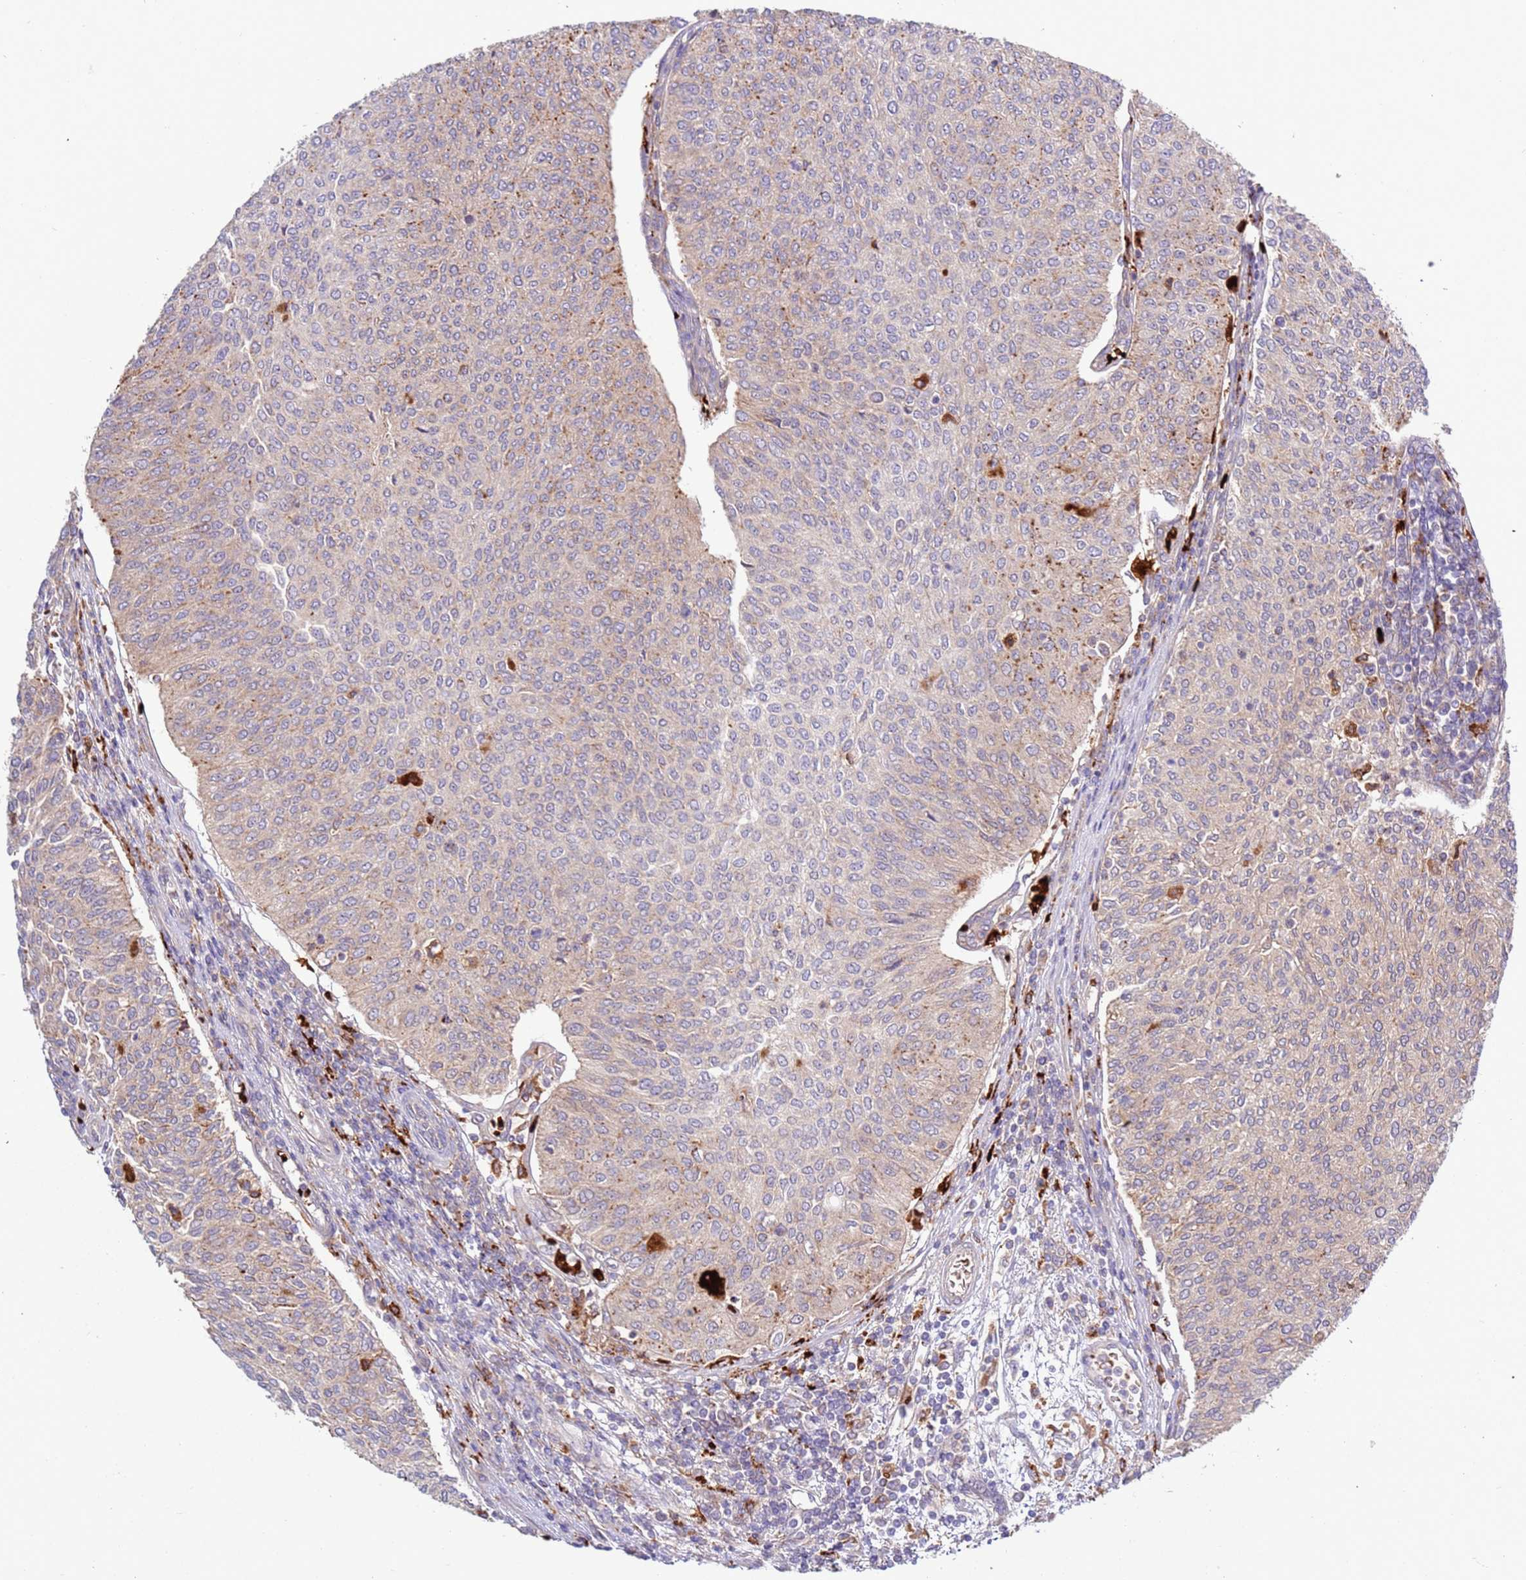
{"staining": {"intensity": "moderate", "quantity": "25%-75%", "location": "cytoplasmic/membranous"}, "tissue": "urothelial cancer", "cell_type": "Tumor cells", "image_type": "cancer", "snomed": [{"axis": "morphology", "description": "Urothelial carcinoma, High grade"}, {"axis": "topography", "description": "Urinary bladder"}], "caption": "Tumor cells reveal medium levels of moderate cytoplasmic/membranous expression in approximately 25%-75% of cells in human high-grade urothelial carcinoma.", "gene": "VPS36", "patient": {"sex": "female", "age": 79}}